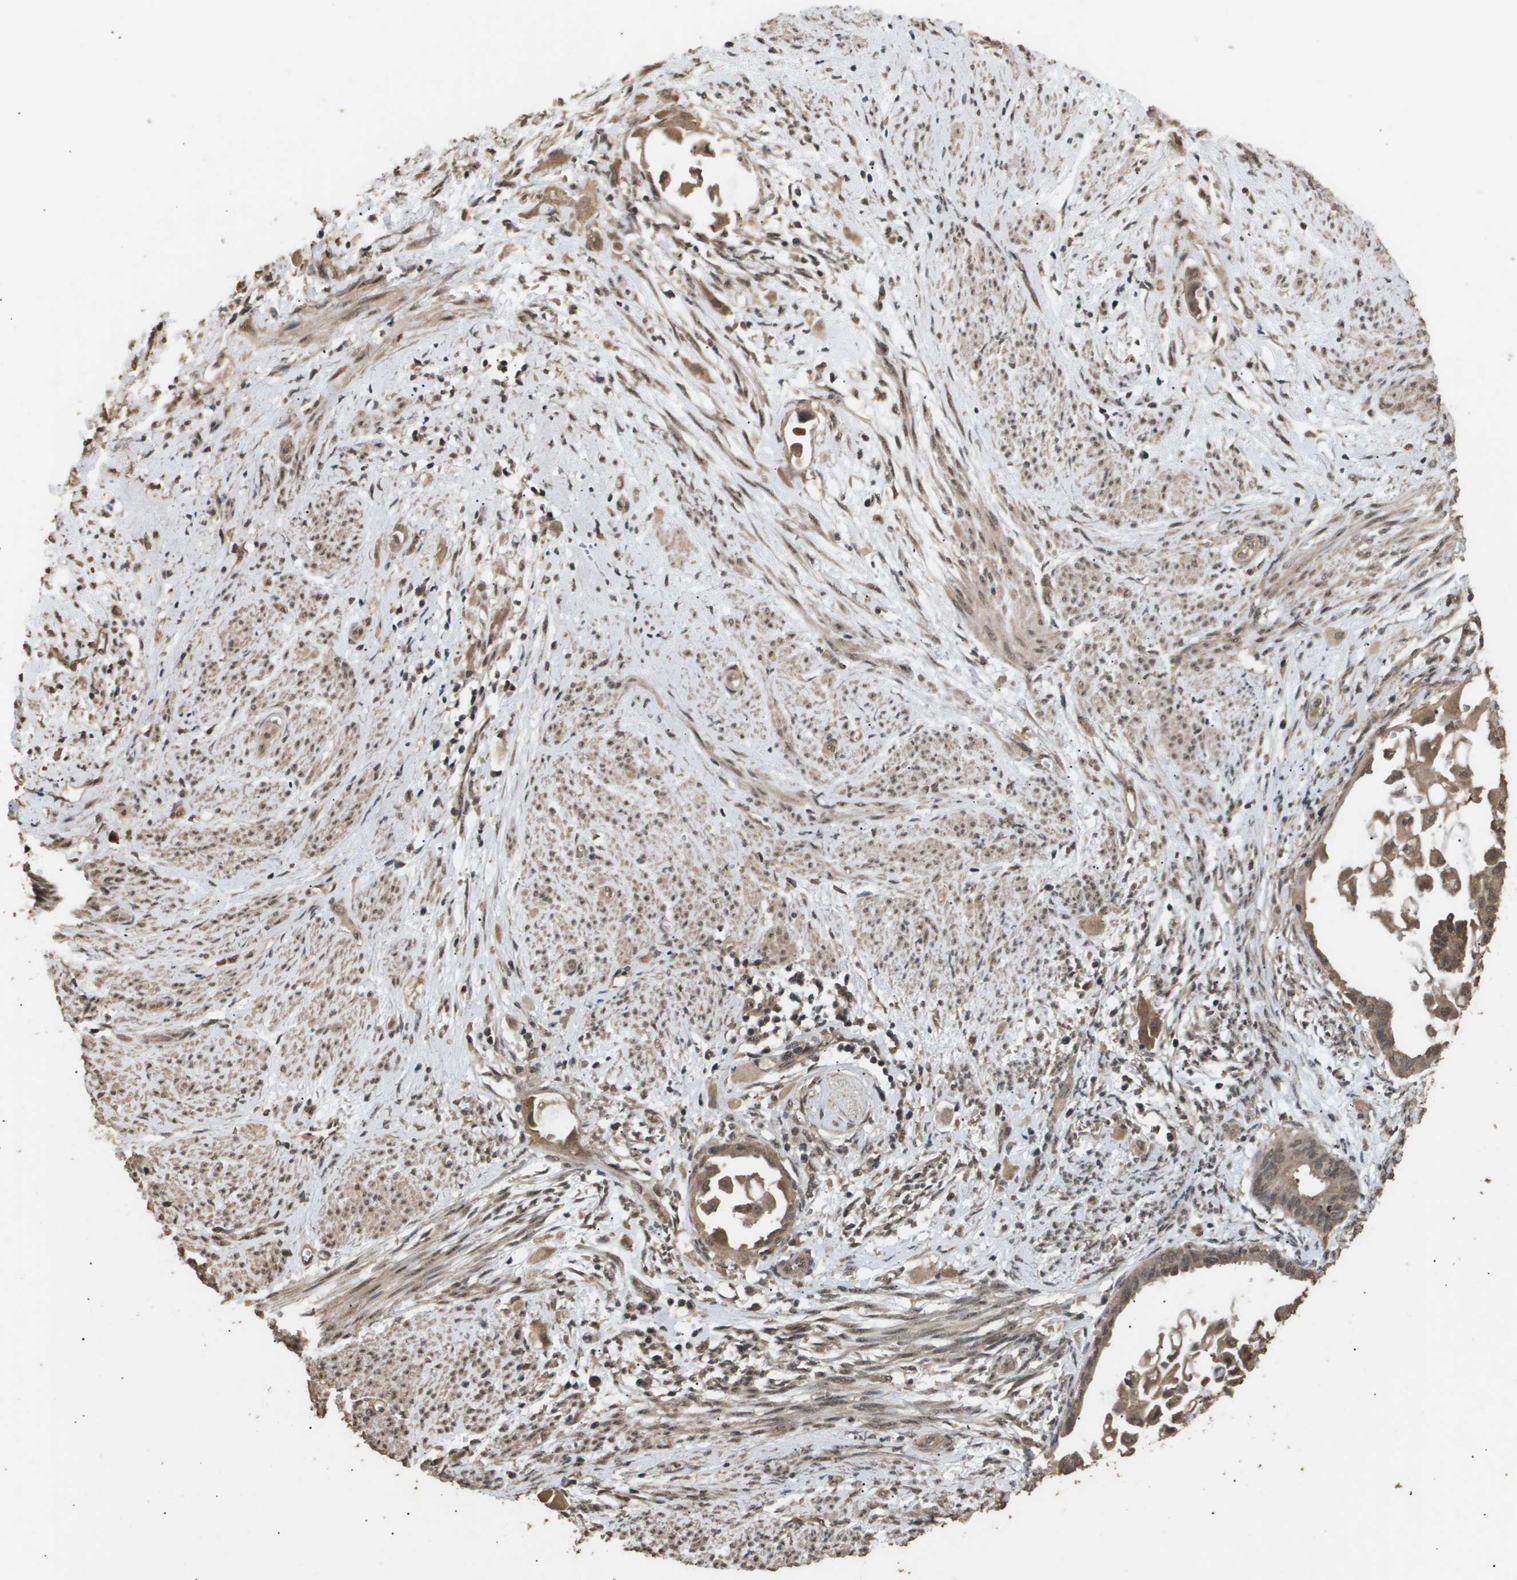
{"staining": {"intensity": "moderate", "quantity": ">75%", "location": "cytoplasmic/membranous"}, "tissue": "cervical cancer", "cell_type": "Tumor cells", "image_type": "cancer", "snomed": [{"axis": "morphology", "description": "Normal tissue, NOS"}, {"axis": "morphology", "description": "Adenocarcinoma, NOS"}, {"axis": "topography", "description": "Cervix"}, {"axis": "topography", "description": "Endometrium"}], "caption": "Cervical cancer stained with a brown dye exhibits moderate cytoplasmic/membranous positive positivity in about >75% of tumor cells.", "gene": "ING1", "patient": {"sex": "female", "age": 86}}